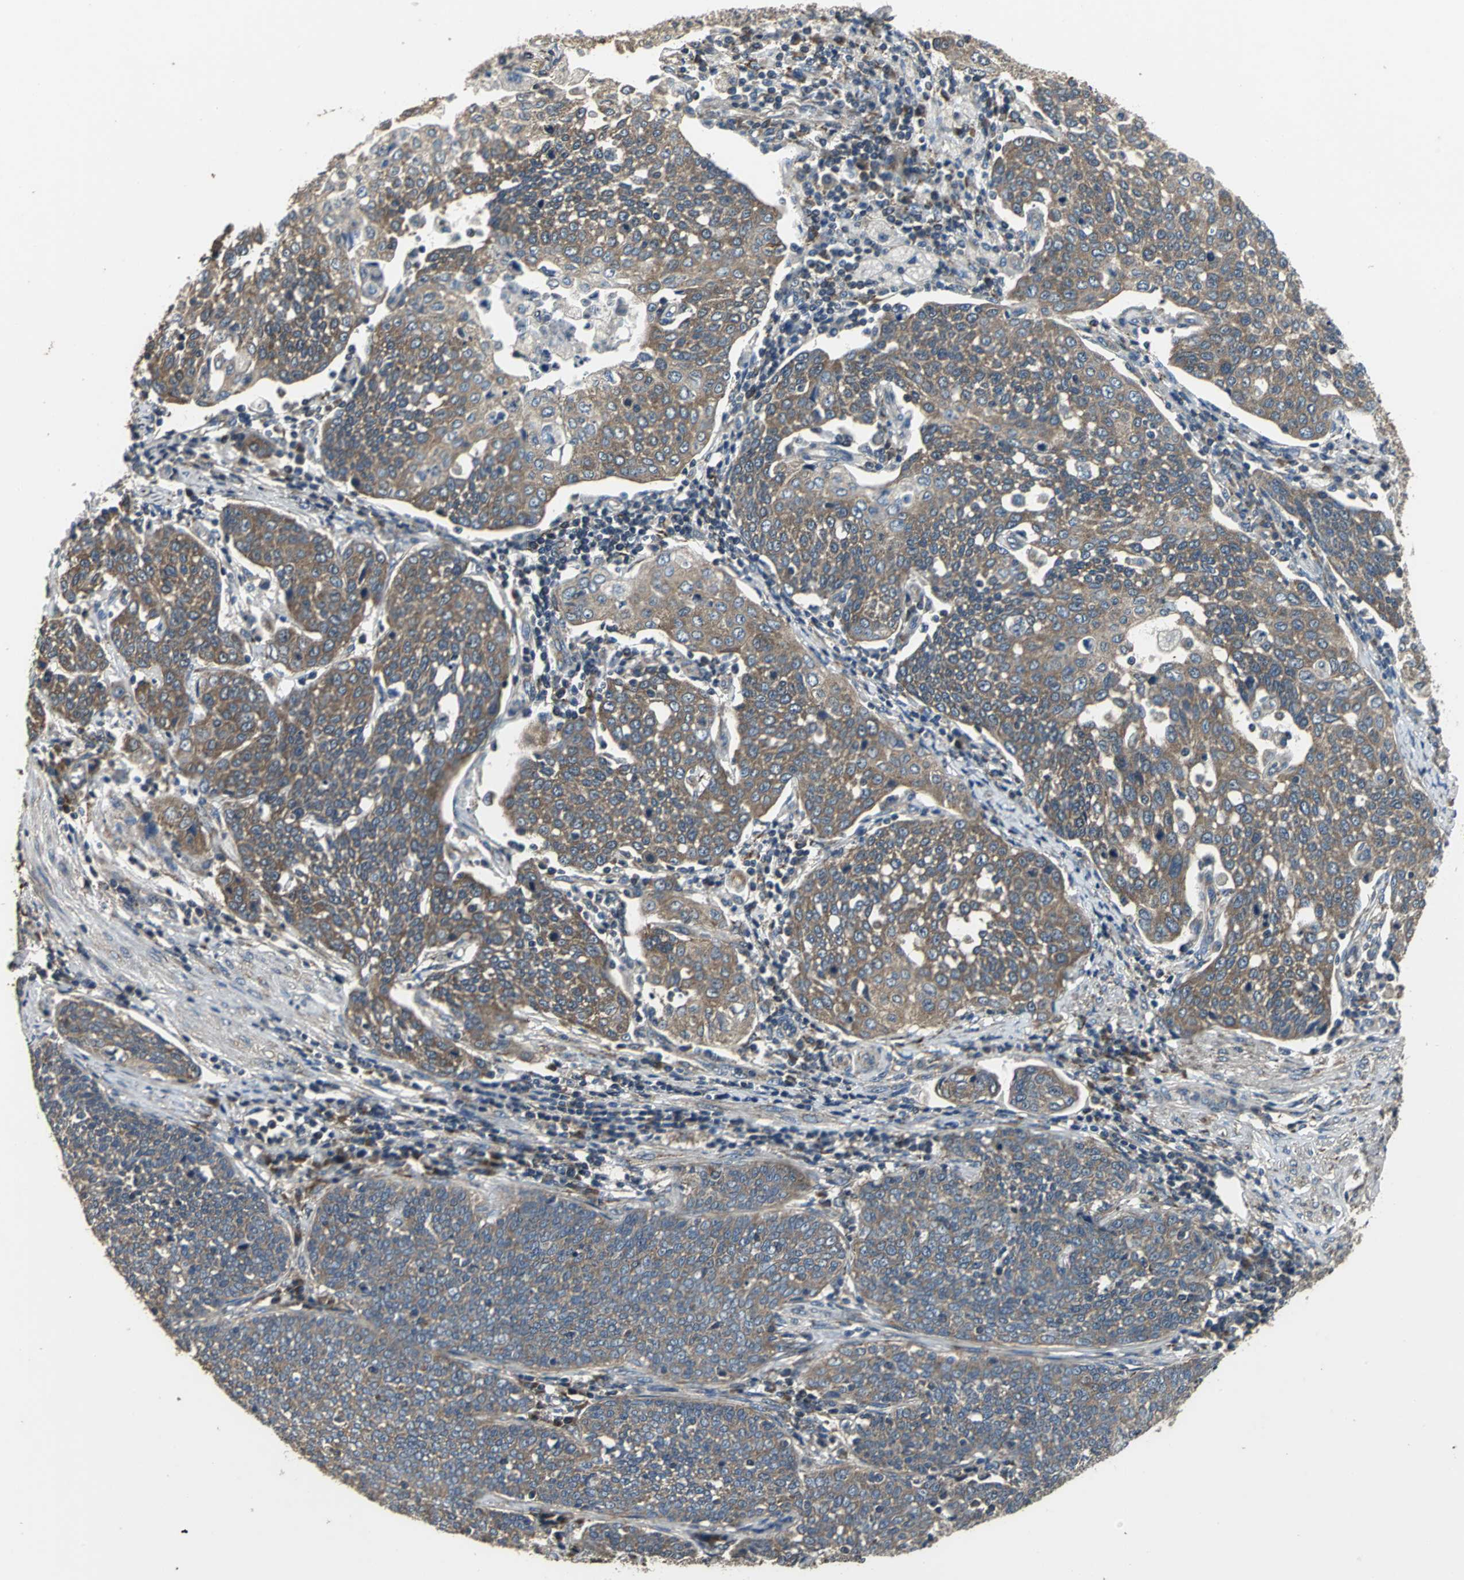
{"staining": {"intensity": "moderate", "quantity": ">75%", "location": "cytoplasmic/membranous"}, "tissue": "cervical cancer", "cell_type": "Tumor cells", "image_type": "cancer", "snomed": [{"axis": "morphology", "description": "Squamous cell carcinoma, NOS"}, {"axis": "topography", "description": "Cervix"}], "caption": "DAB (3,3'-diaminobenzidine) immunohistochemical staining of cervical cancer (squamous cell carcinoma) demonstrates moderate cytoplasmic/membranous protein expression in about >75% of tumor cells.", "gene": "IRF3", "patient": {"sex": "female", "age": 34}}